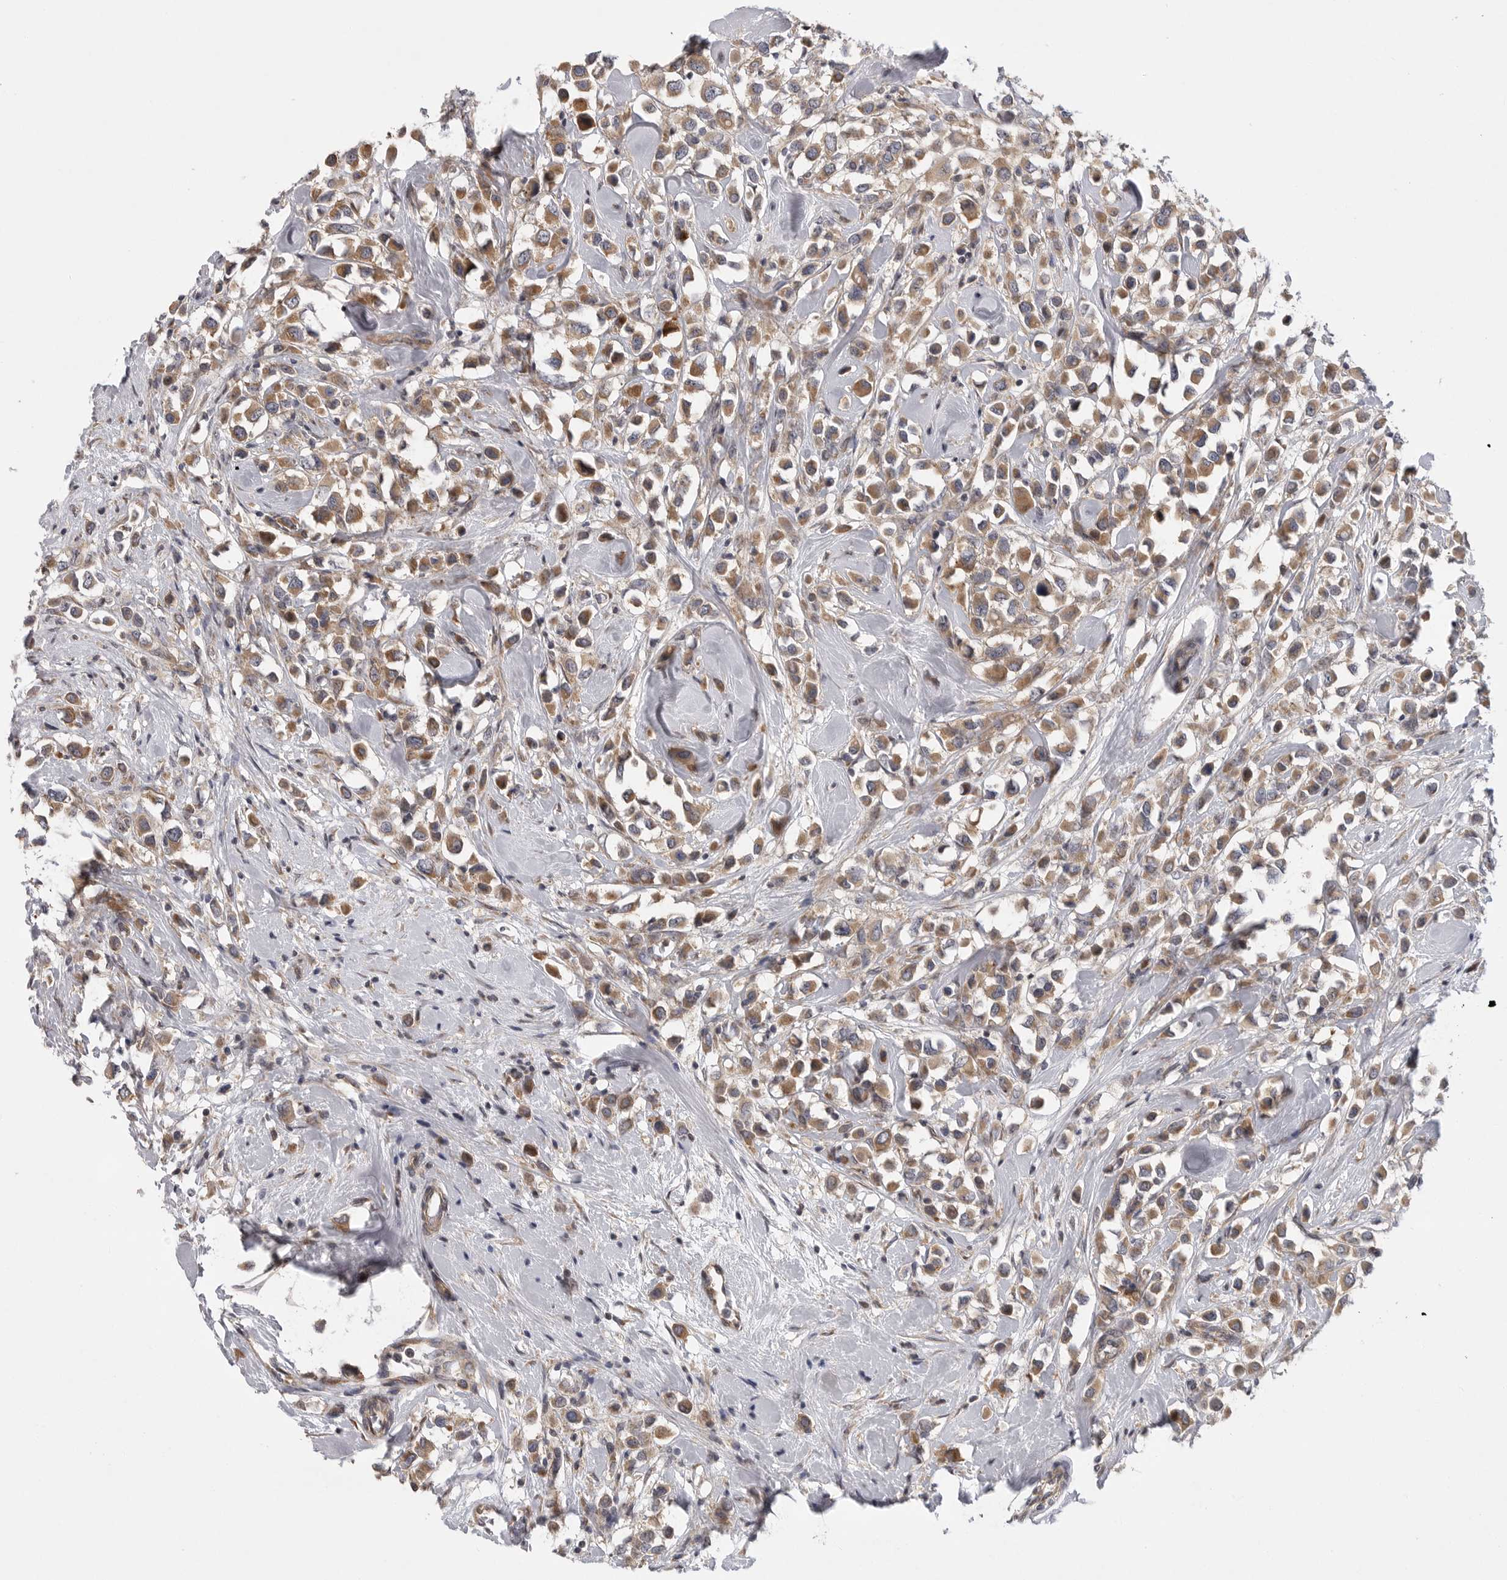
{"staining": {"intensity": "moderate", "quantity": ">75%", "location": "cytoplasmic/membranous"}, "tissue": "breast cancer", "cell_type": "Tumor cells", "image_type": "cancer", "snomed": [{"axis": "morphology", "description": "Duct carcinoma"}, {"axis": "topography", "description": "Breast"}], "caption": "A brown stain shows moderate cytoplasmic/membranous positivity of a protein in breast cancer (invasive ductal carcinoma) tumor cells.", "gene": "FBXO43", "patient": {"sex": "female", "age": 61}}